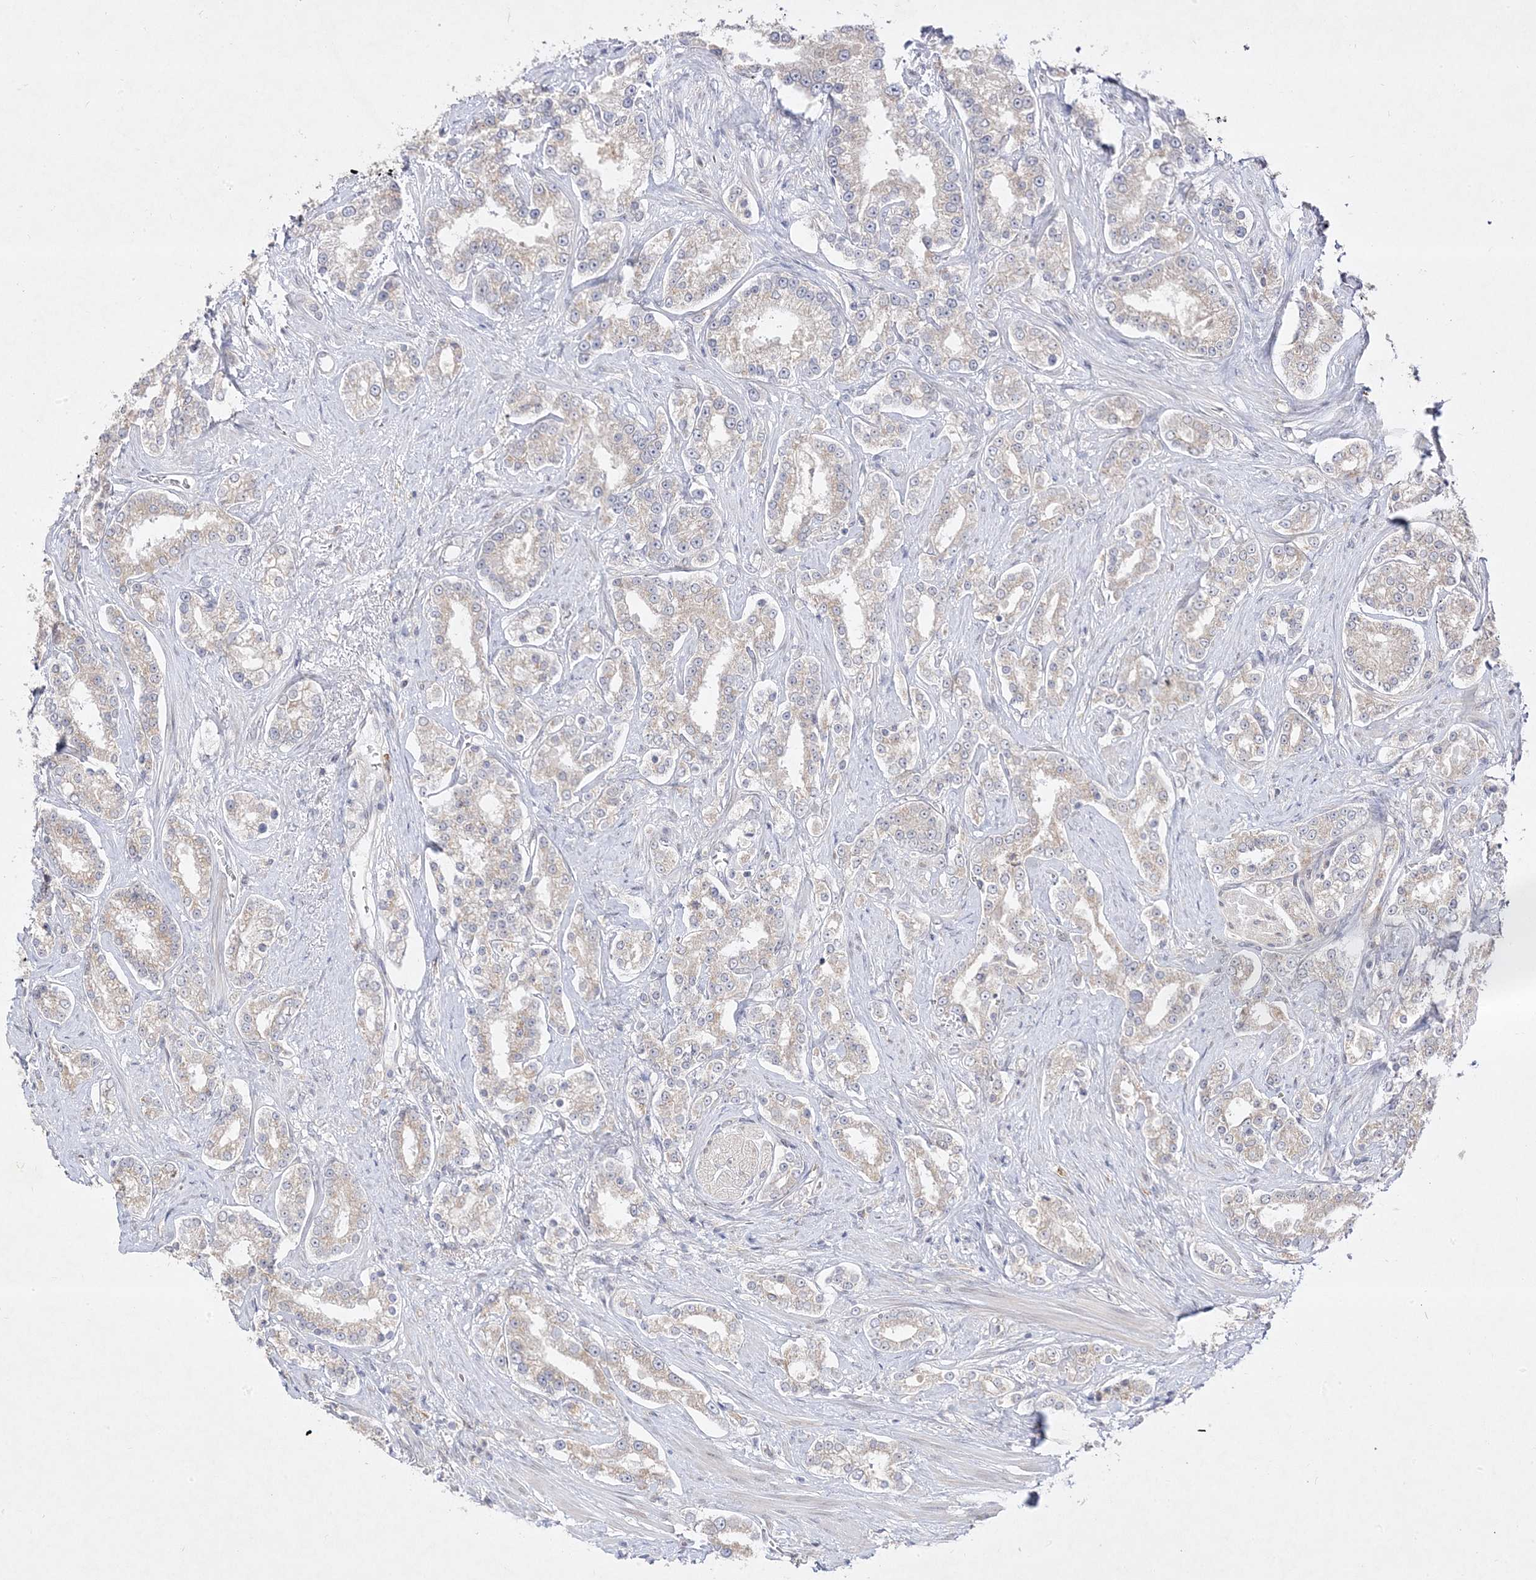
{"staining": {"intensity": "negative", "quantity": "none", "location": "none"}, "tissue": "prostate cancer", "cell_type": "Tumor cells", "image_type": "cancer", "snomed": [{"axis": "morphology", "description": "Normal tissue, NOS"}, {"axis": "morphology", "description": "Adenocarcinoma, High grade"}, {"axis": "topography", "description": "Prostate"}], "caption": "IHC image of neoplastic tissue: human prostate cancer stained with DAB (3,3'-diaminobenzidine) demonstrates no significant protein staining in tumor cells. (Brightfield microscopy of DAB IHC at high magnification).", "gene": "C2CD2", "patient": {"sex": "male", "age": 83}}